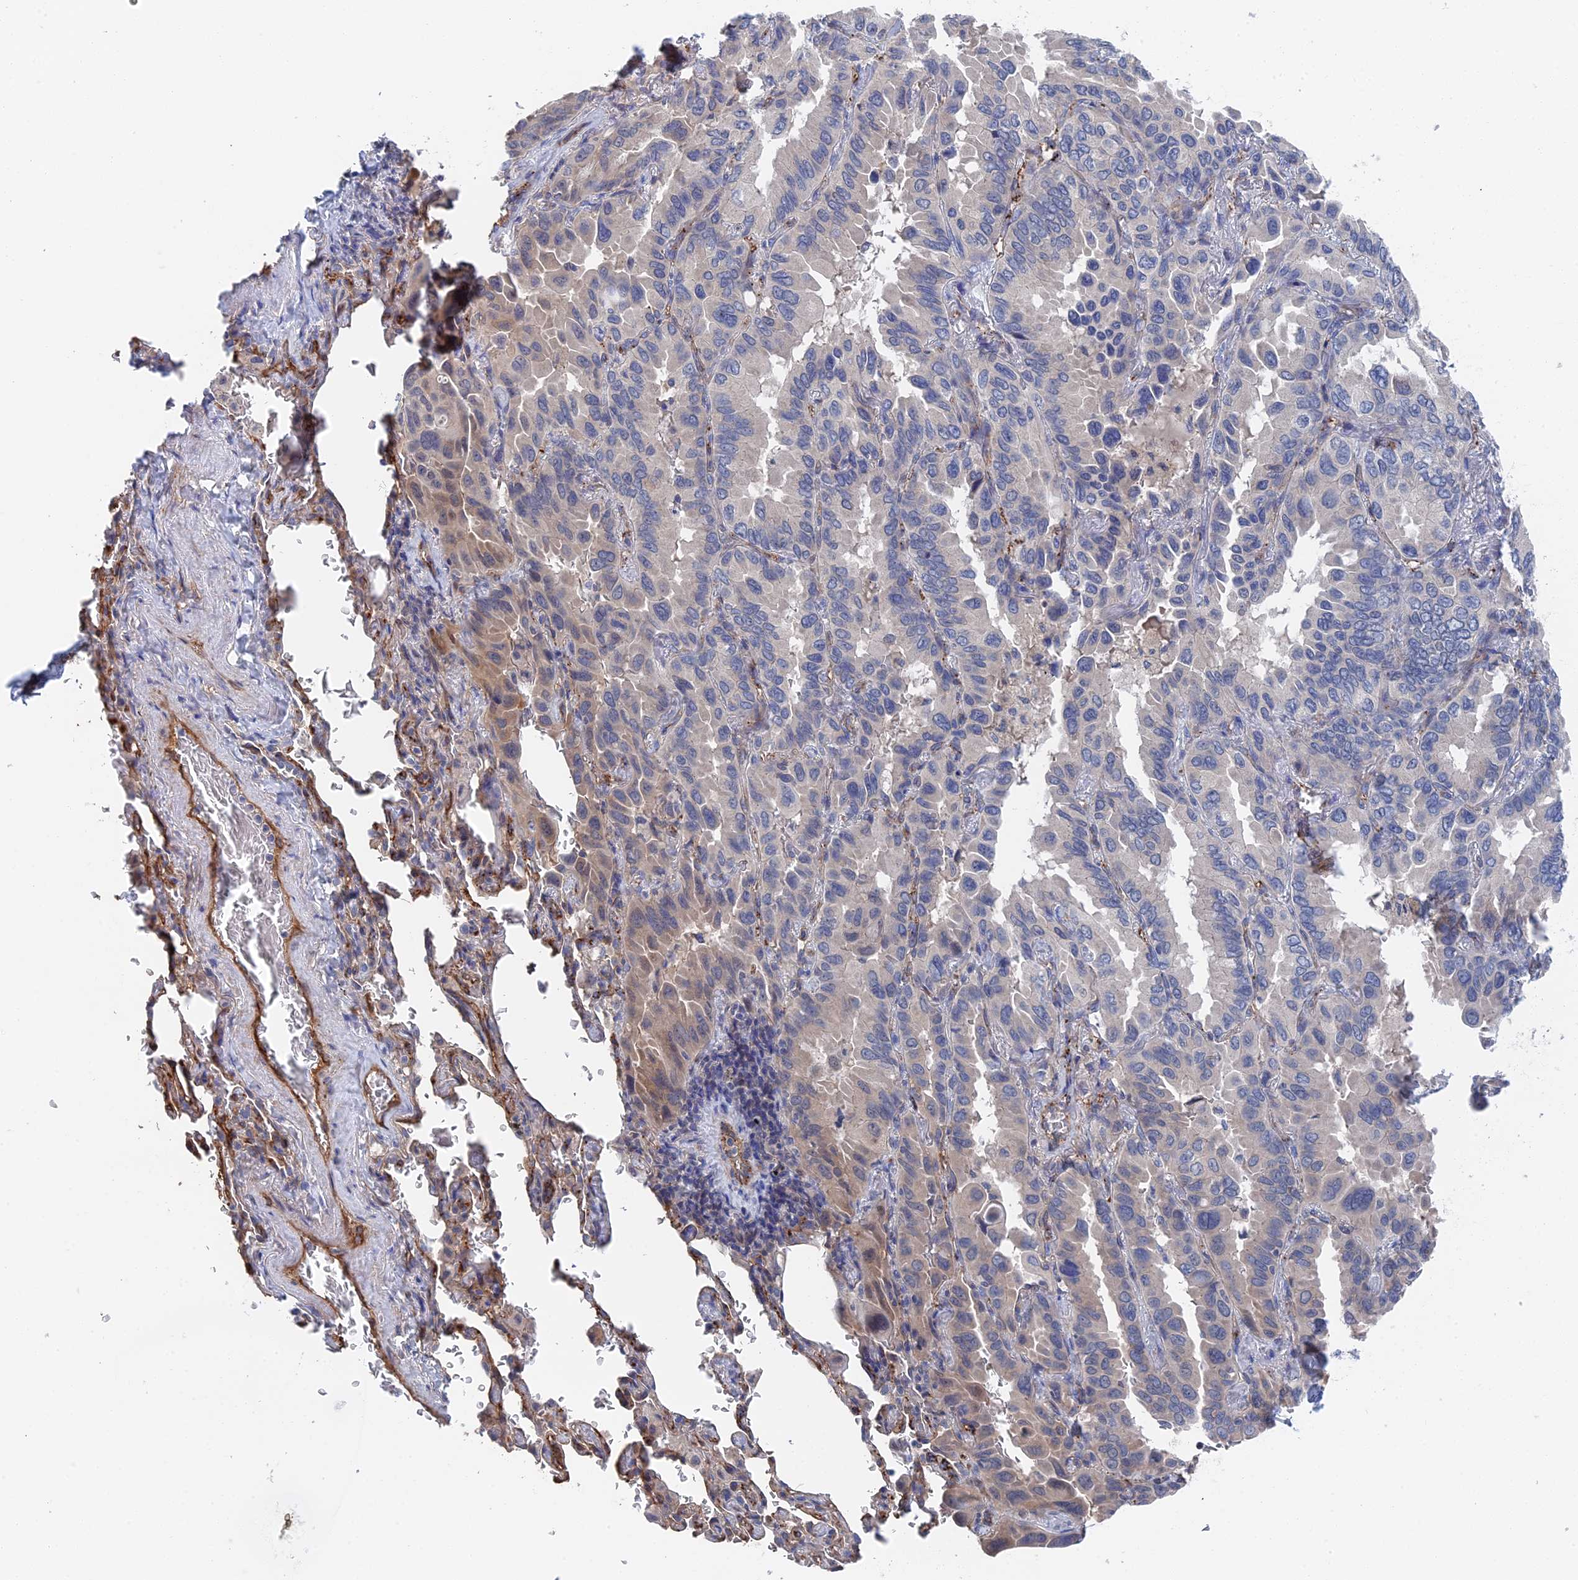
{"staining": {"intensity": "weak", "quantity": "<25%", "location": "cytoplasmic/membranous"}, "tissue": "lung cancer", "cell_type": "Tumor cells", "image_type": "cancer", "snomed": [{"axis": "morphology", "description": "Adenocarcinoma, NOS"}, {"axis": "topography", "description": "Lung"}], "caption": "Photomicrograph shows no protein positivity in tumor cells of adenocarcinoma (lung) tissue.", "gene": "MTHFSD", "patient": {"sex": "male", "age": 64}}